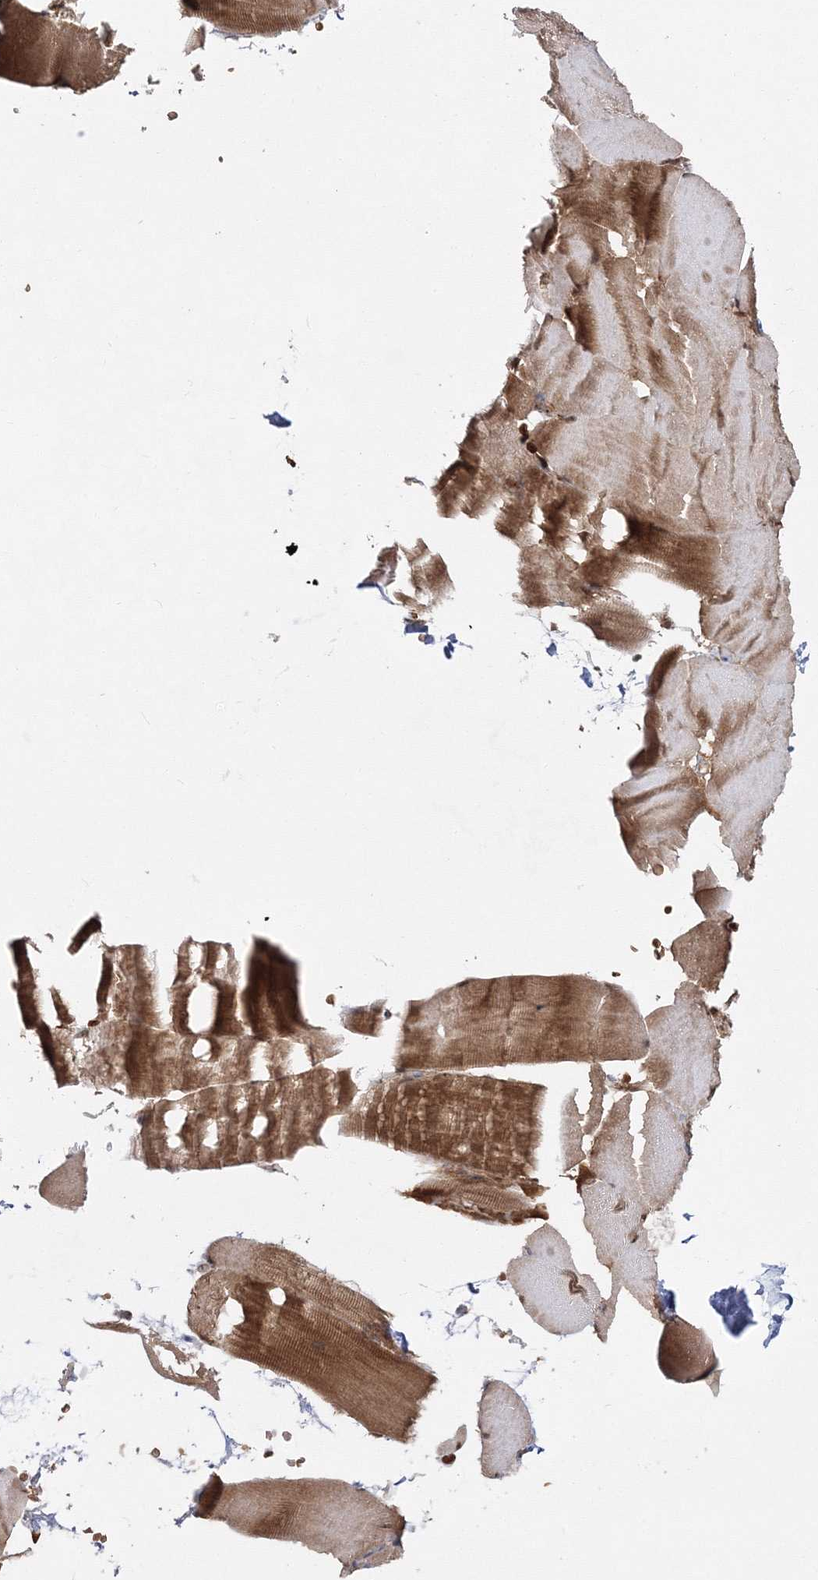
{"staining": {"intensity": "moderate", "quantity": ">75%", "location": "cytoplasmic/membranous,nuclear"}, "tissue": "skeletal muscle", "cell_type": "Myocytes", "image_type": "normal", "snomed": [{"axis": "morphology", "description": "Normal tissue, NOS"}, {"axis": "topography", "description": "Skeletal muscle"}, {"axis": "topography", "description": "Parathyroid gland"}], "caption": "Protein expression analysis of benign skeletal muscle displays moderate cytoplasmic/membranous,nuclear positivity in about >75% of myocytes.", "gene": "PCBD2", "patient": {"sex": "female", "age": 37}}